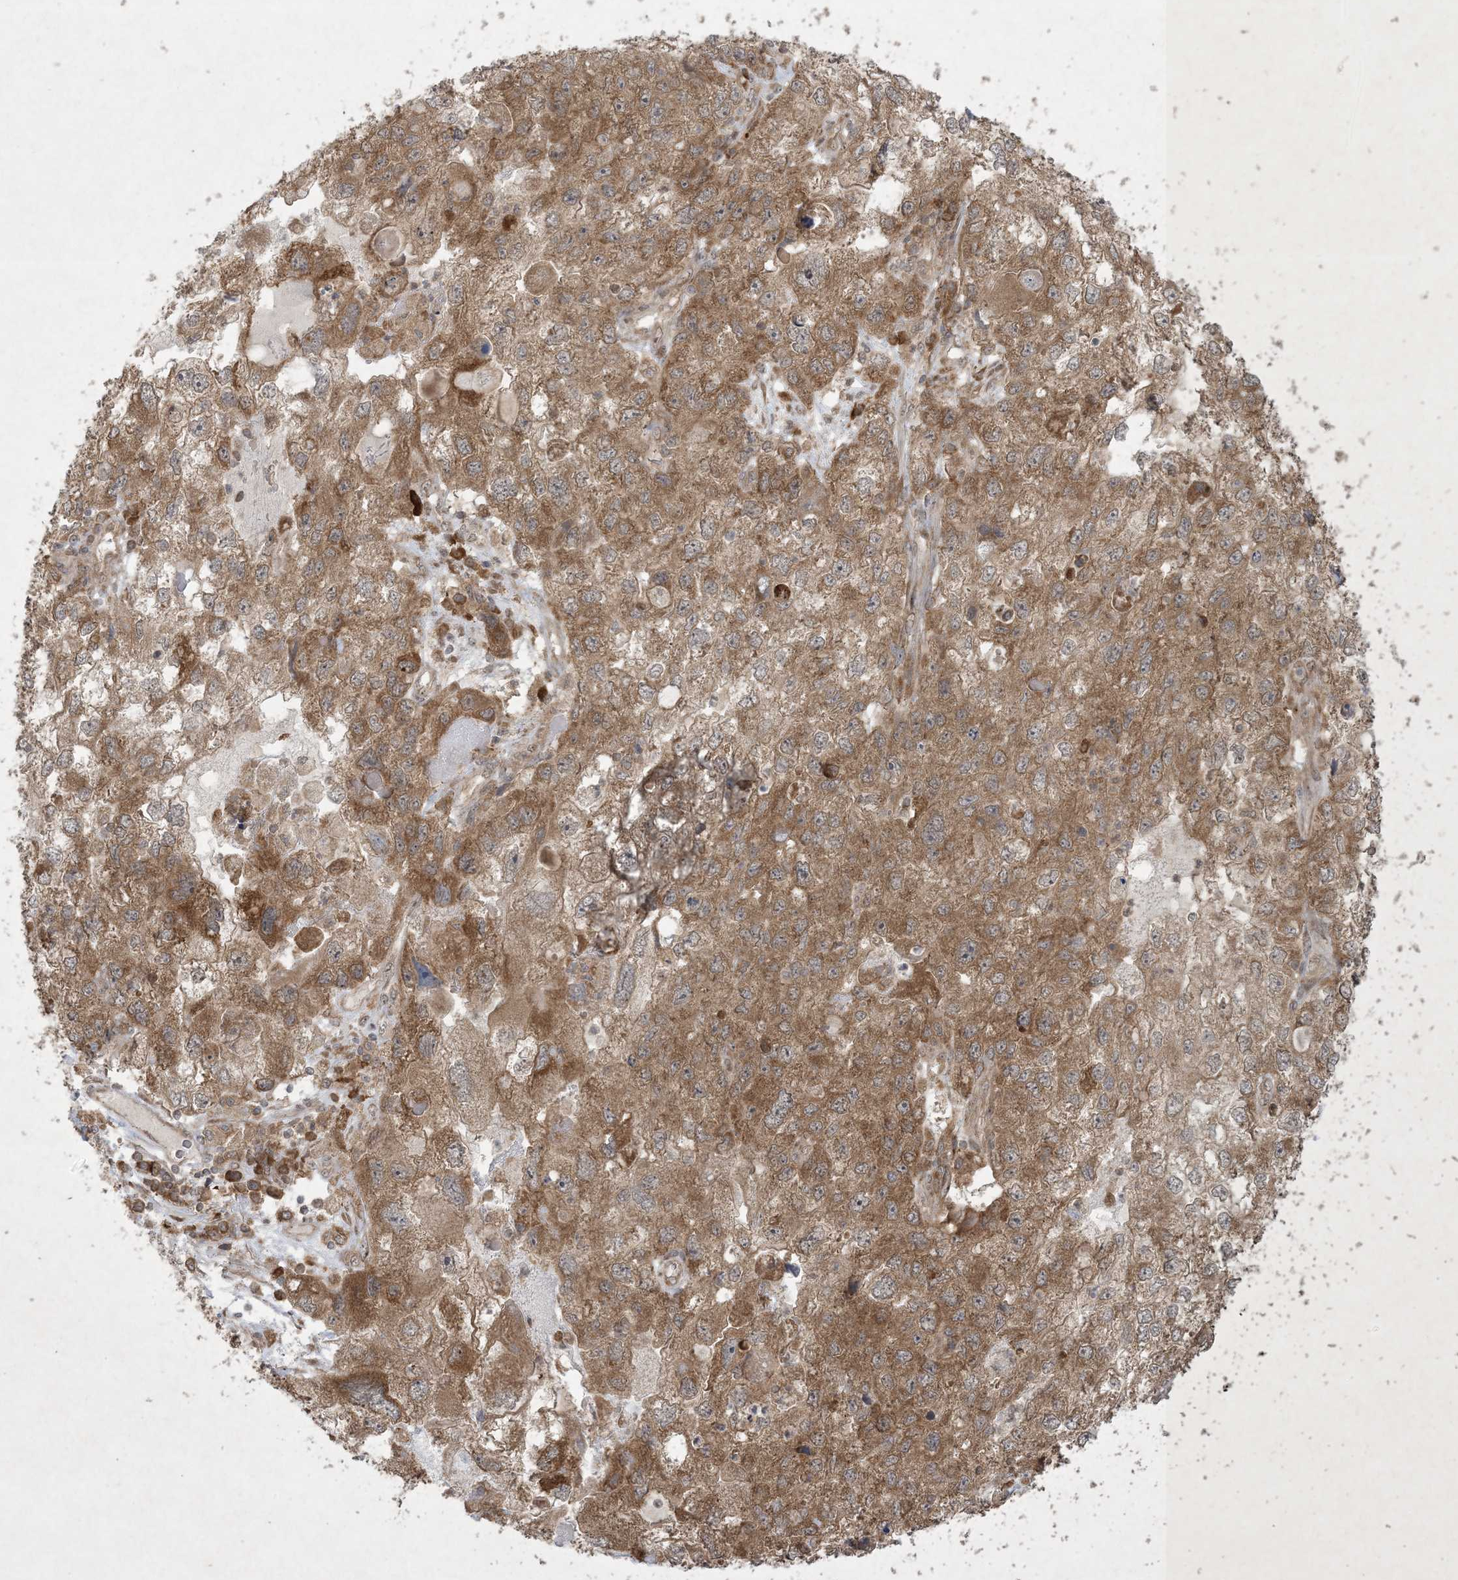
{"staining": {"intensity": "moderate", "quantity": ">75%", "location": "cytoplasmic/membranous"}, "tissue": "endometrial cancer", "cell_type": "Tumor cells", "image_type": "cancer", "snomed": [{"axis": "morphology", "description": "Adenocarcinoma, NOS"}, {"axis": "topography", "description": "Endometrium"}], "caption": "The photomicrograph shows staining of endometrial cancer, revealing moderate cytoplasmic/membranous protein staining (brown color) within tumor cells.", "gene": "NRBP2", "patient": {"sex": "female", "age": 49}}